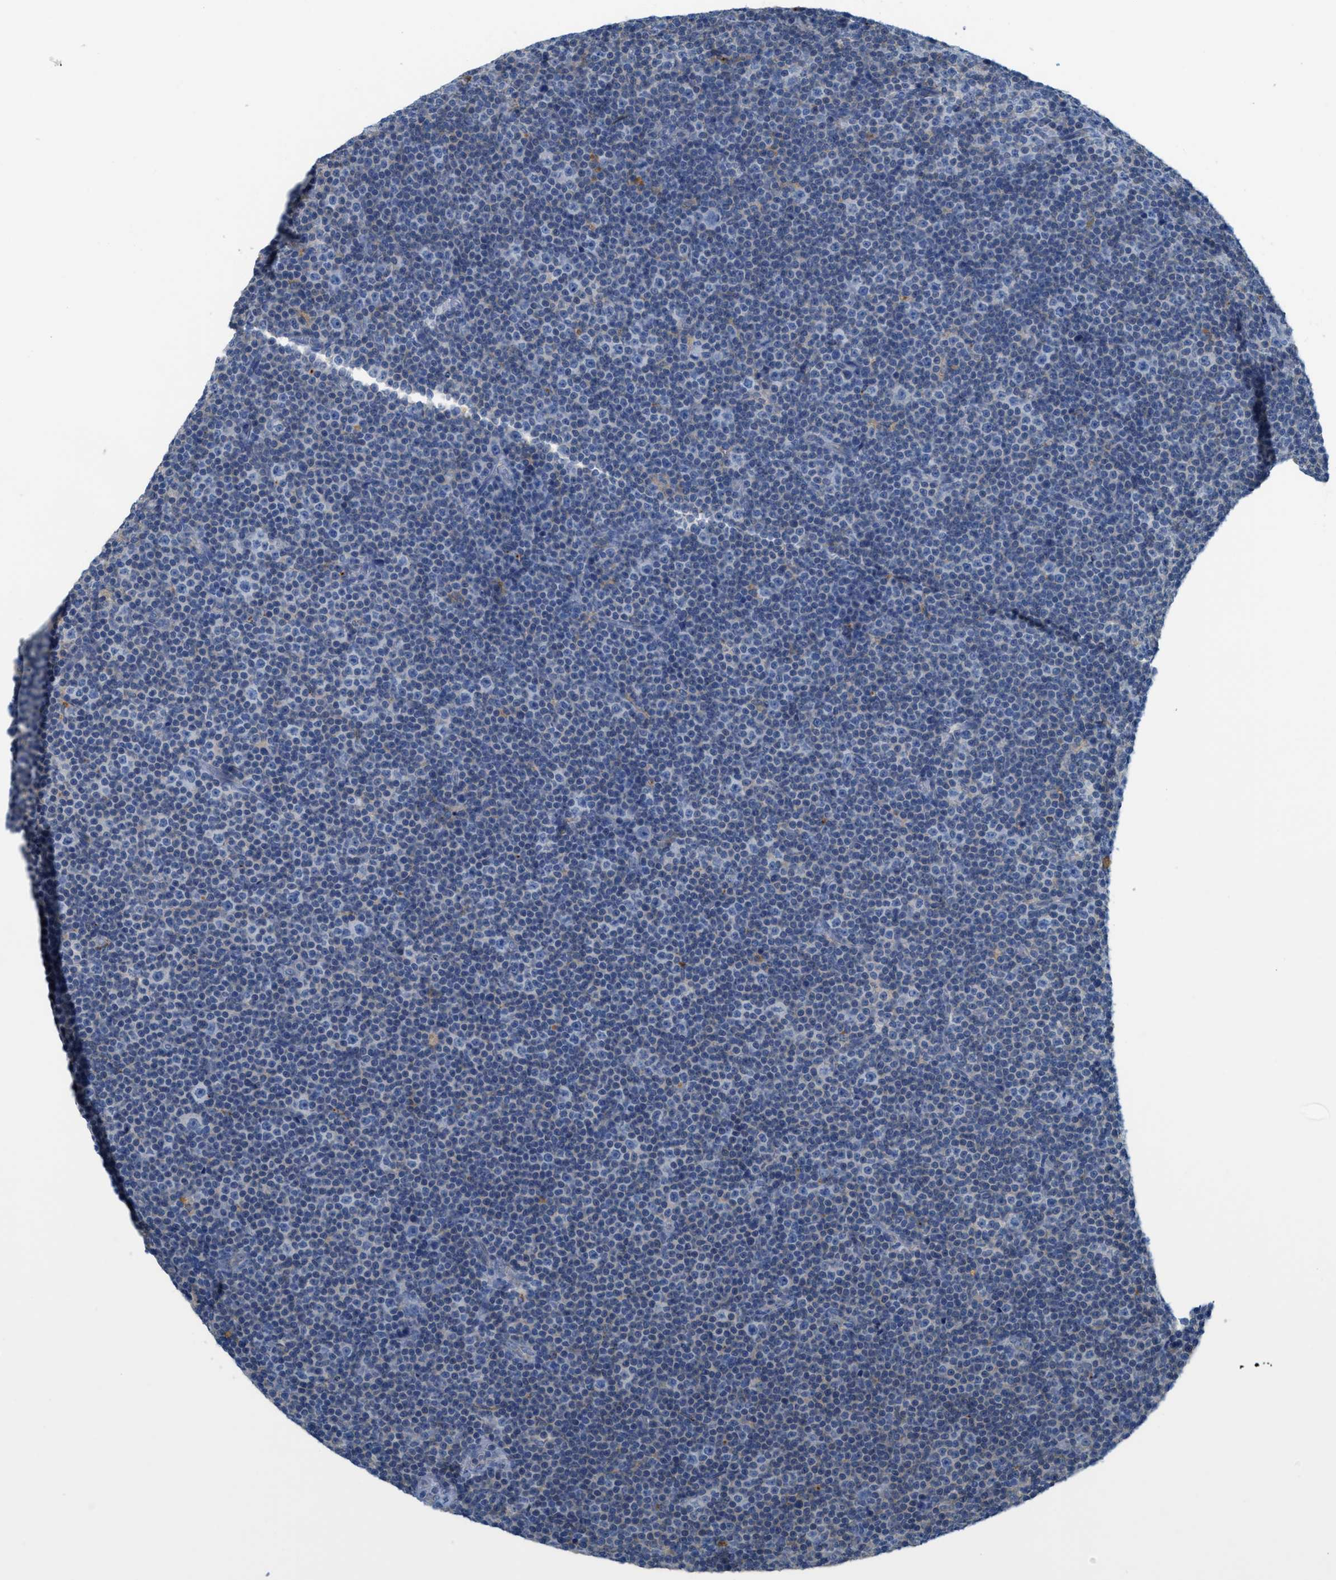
{"staining": {"intensity": "negative", "quantity": "none", "location": "none"}, "tissue": "lymphoma", "cell_type": "Tumor cells", "image_type": "cancer", "snomed": [{"axis": "morphology", "description": "Malignant lymphoma, non-Hodgkin's type, Low grade"}, {"axis": "topography", "description": "Lymph node"}], "caption": "The image displays no staining of tumor cells in lymphoma. The staining is performed using DAB brown chromogen with nuclei counter-stained in using hematoxylin.", "gene": "CSTB", "patient": {"sex": "female", "age": 67}}